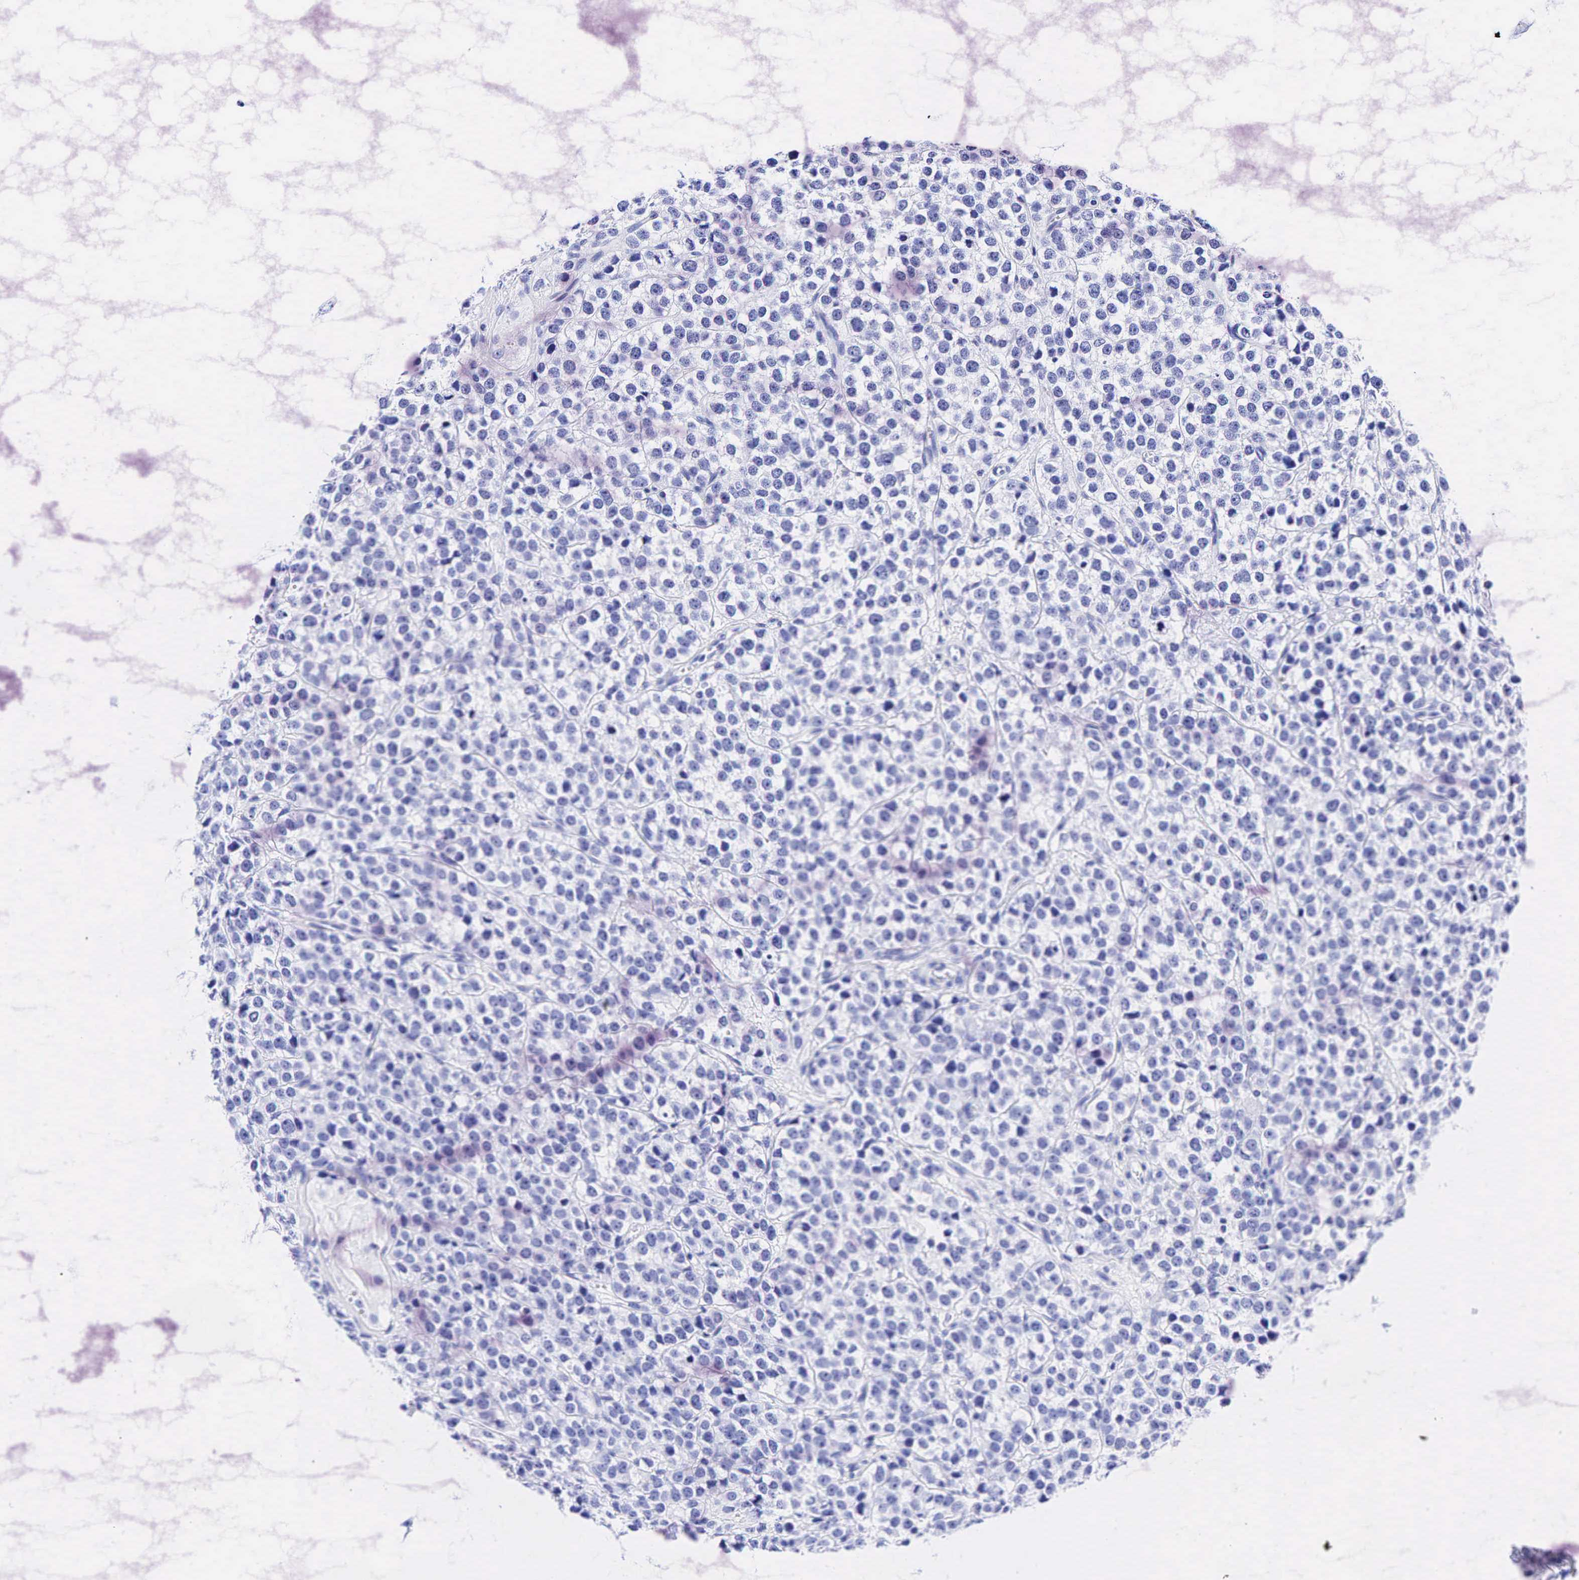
{"staining": {"intensity": "negative", "quantity": "none", "location": "none"}, "tissue": "testis cancer", "cell_type": "Tumor cells", "image_type": "cancer", "snomed": [{"axis": "morphology", "description": "Seminoma, NOS"}, {"axis": "topography", "description": "Testis"}], "caption": "This is an immunohistochemistry micrograph of human seminoma (testis). There is no positivity in tumor cells.", "gene": "ESR1", "patient": {"sex": "male", "age": 25}}